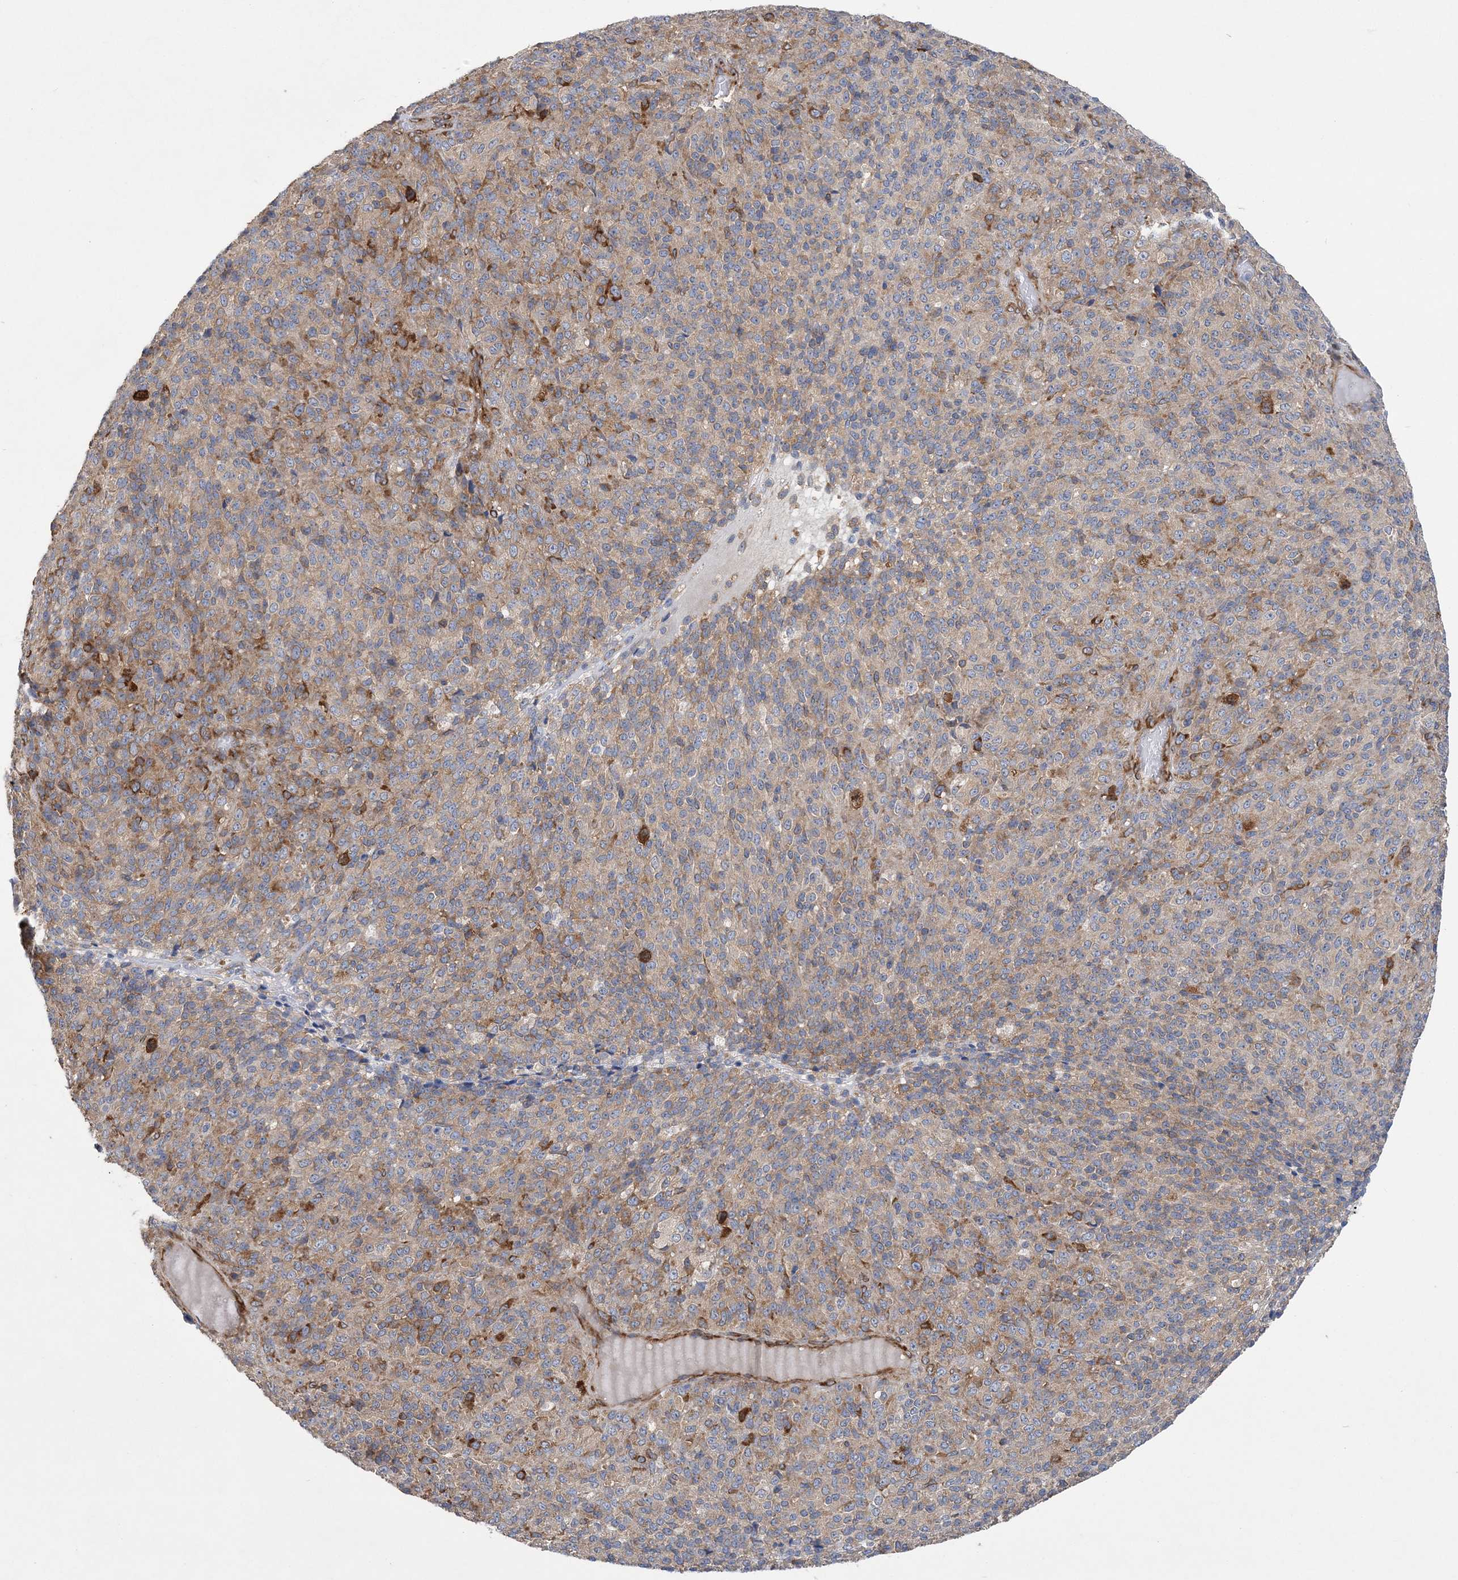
{"staining": {"intensity": "moderate", "quantity": "<25%", "location": "cytoplasmic/membranous"}, "tissue": "melanoma", "cell_type": "Tumor cells", "image_type": "cancer", "snomed": [{"axis": "morphology", "description": "Malignant melanoma, Metastatic site"}, {"axis": "topography", "description": "Brain"}], "caption": "Melanoma tissue shows moderate cytoplasmic/membranous positivity in about <25% of tumor cells (DAB (3,3'-diaminobenzidine) = brown stain, brightfield microscopy at high magnification).", "gene": "MAP4K5", "patient": {"sex": "female", "age": 56}}